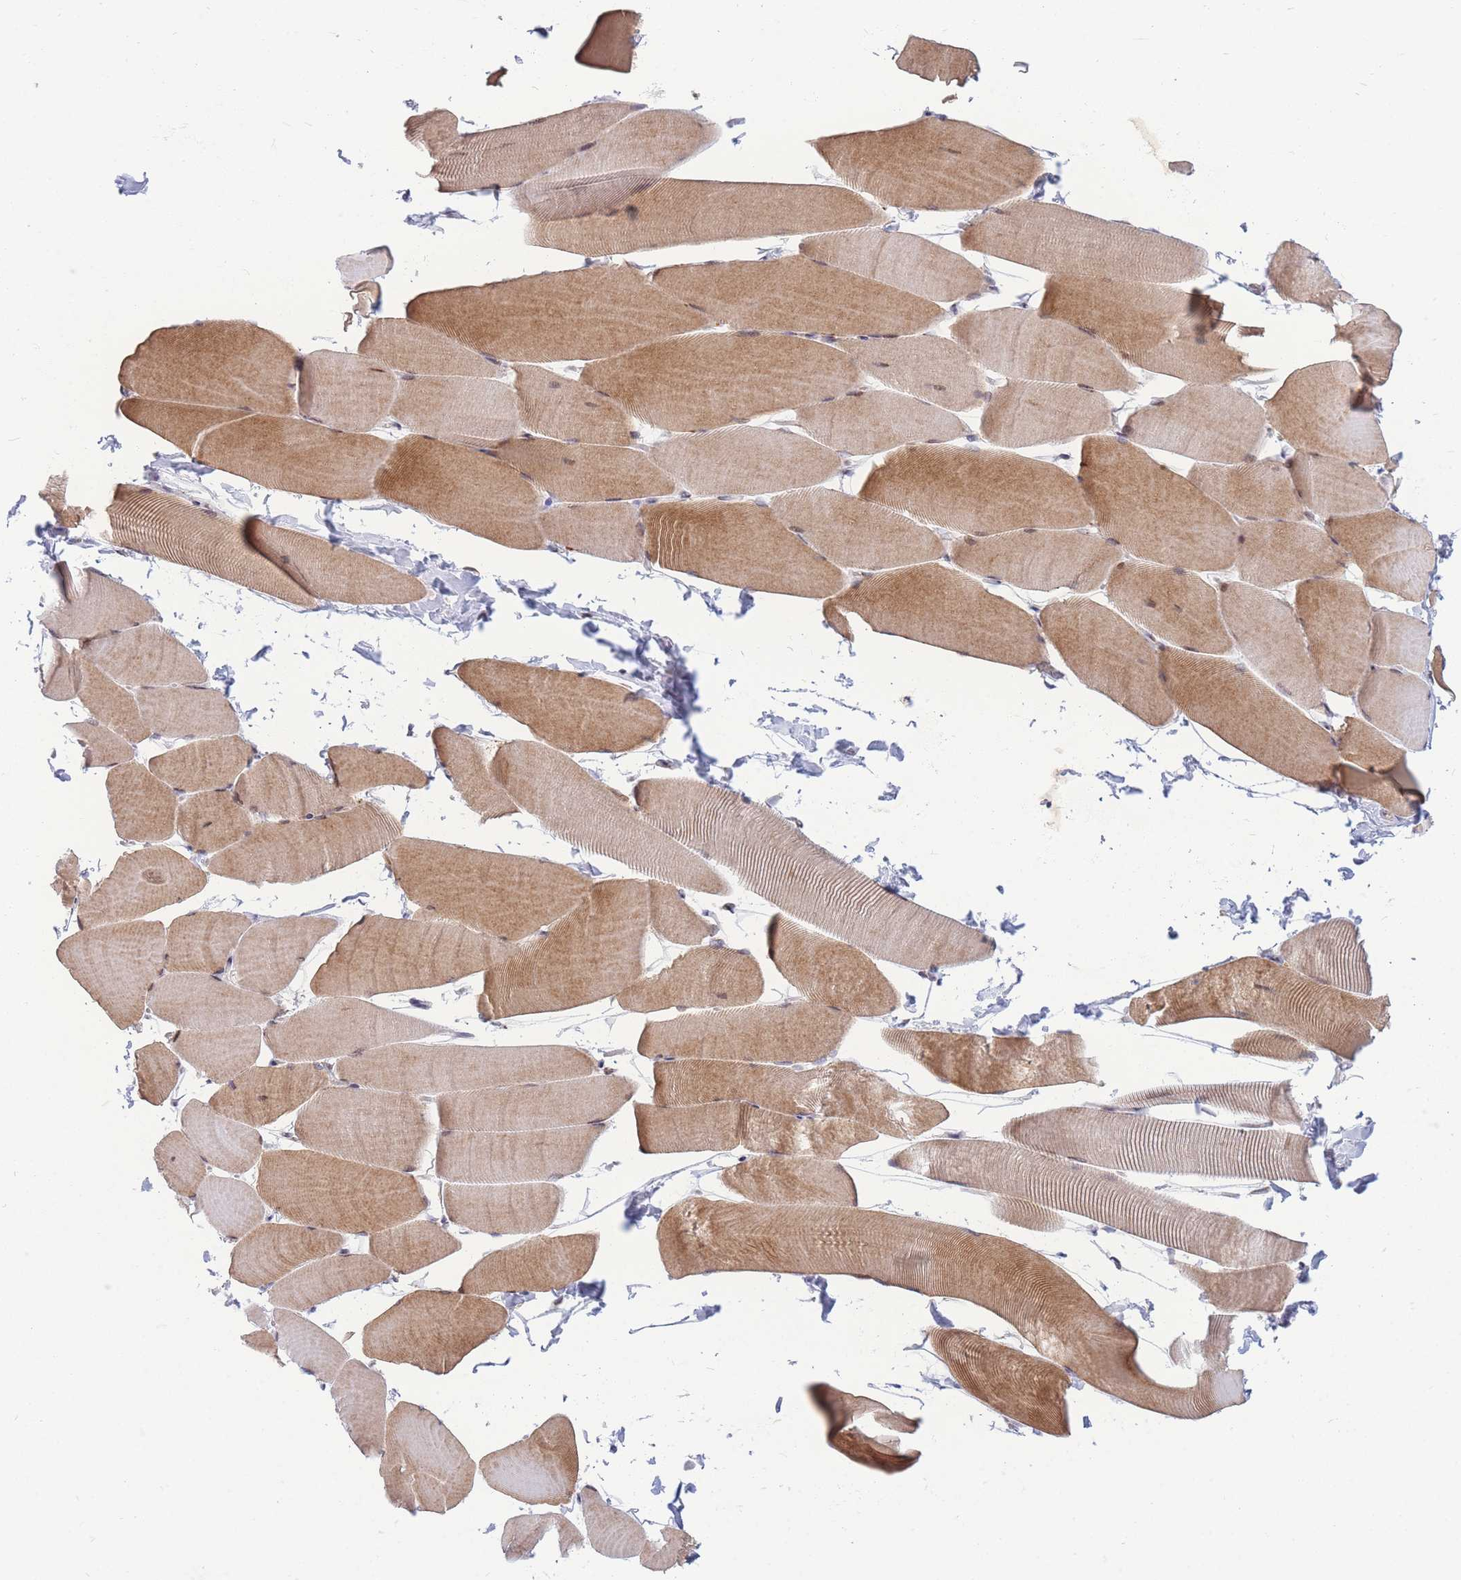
{"staining": {"intensity": "moderate", "quantity": ">75%", "location": "cytoplasmic/membranous"}, "tissue": "skeletal muscle", "cell_type": "Myocytes", "image_type": "normal", "snomed": [{"axis": "morphology", "description": "Normal tissue, NOS"}, {"axis": "topography", "description": "Skeletal muscle"}], "caption": "This is an image of immunohistochemistry staining of normal skeletal muscle, which shows moderate positivity in the cytoplasmic/membranous of myocytes.", "gene": "HSPE1", "patient": {"sex": "male", "age": 25}}